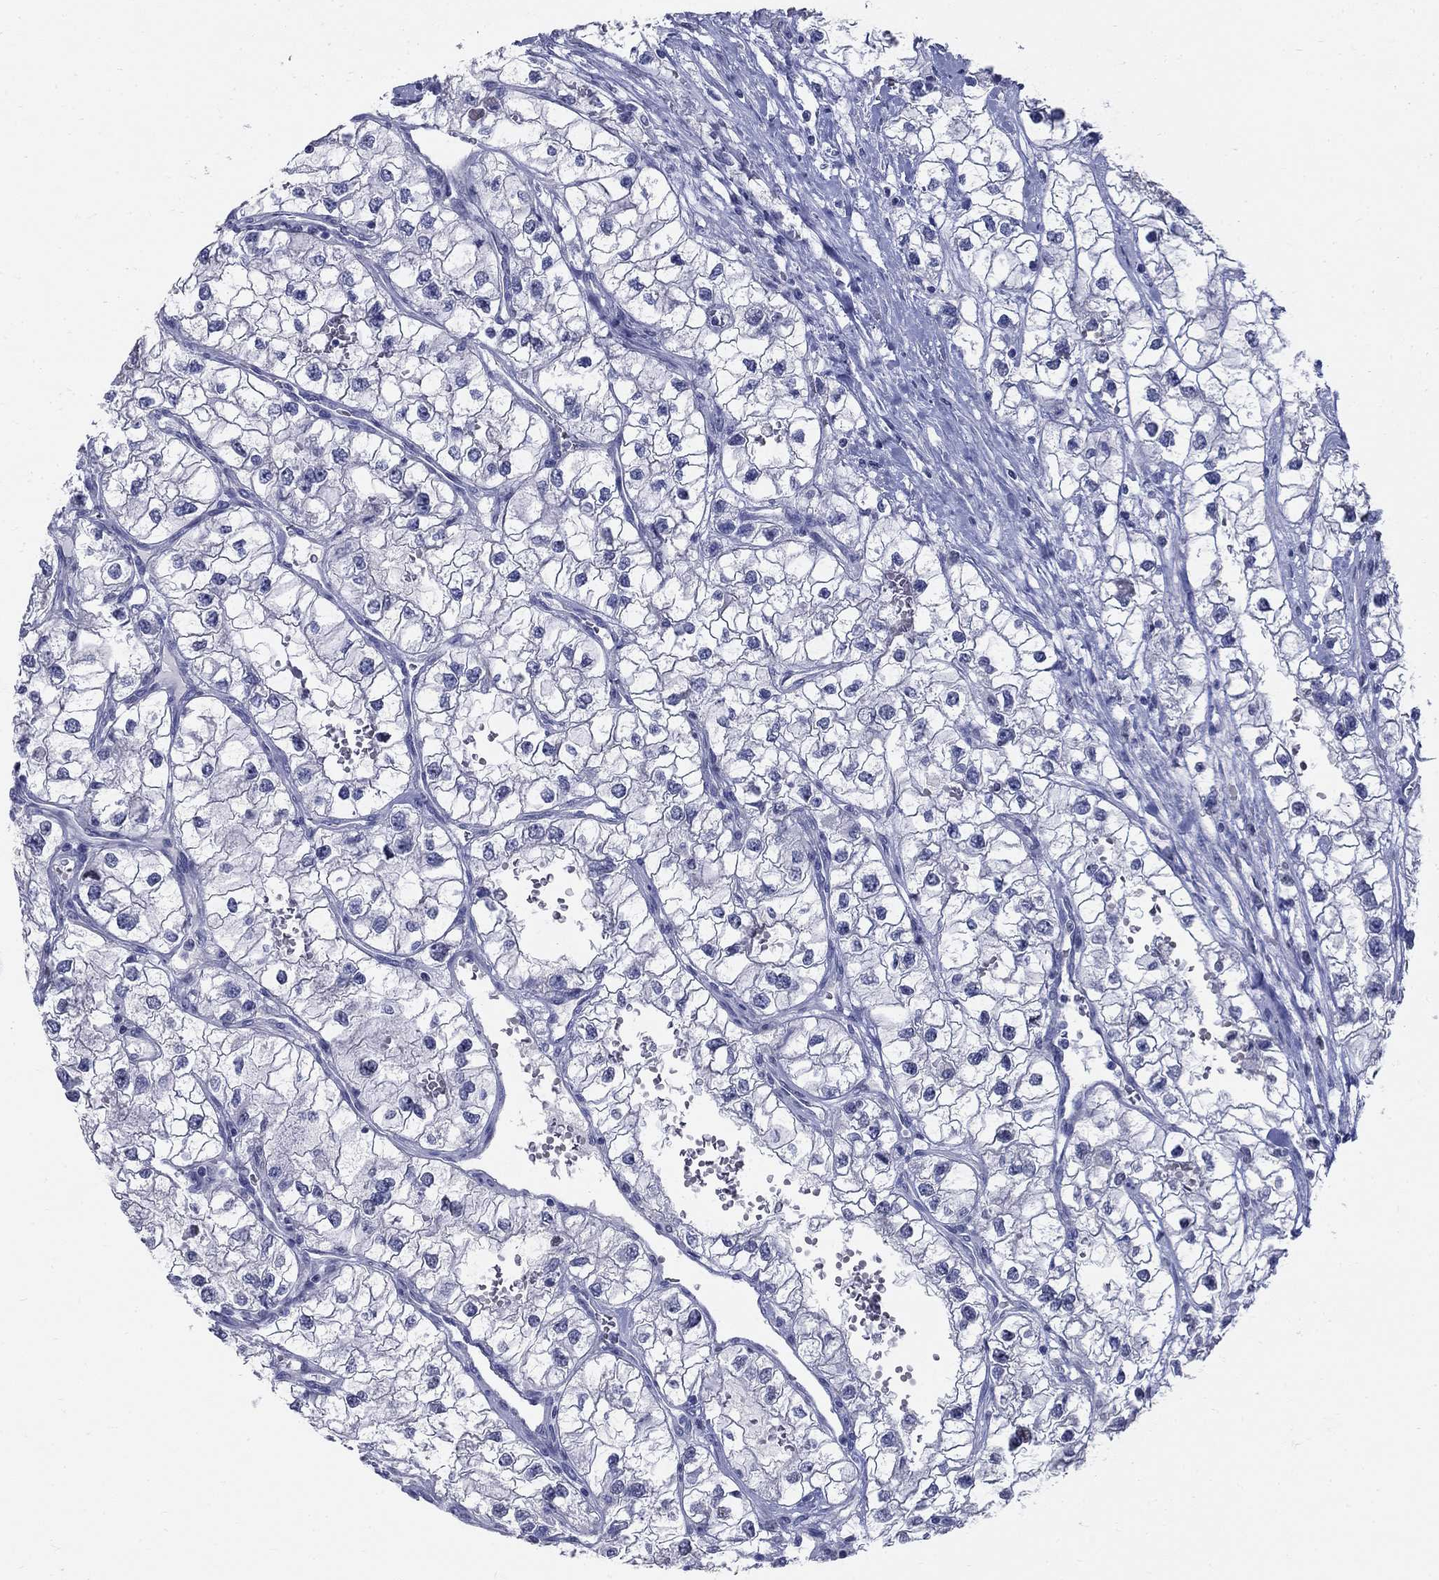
{"staining": {"intensity": "negative", "quantity": "none", "location": "none"}, "tissue": "renal cancer", "cell_type": "Tumor cells", "image_type": "cancer", "snomed": [{"axis": "morphology", "description": "Adenocarcinoma, NOS"}, {"axis": "topography", "description": "Kidney"}], "caption": "DAB immunohistochemical staining of renal cancer displays no significant expression in tumor cells.", "gene": "GUCA1A", "patient": {"sex": "male", "age": 59}}